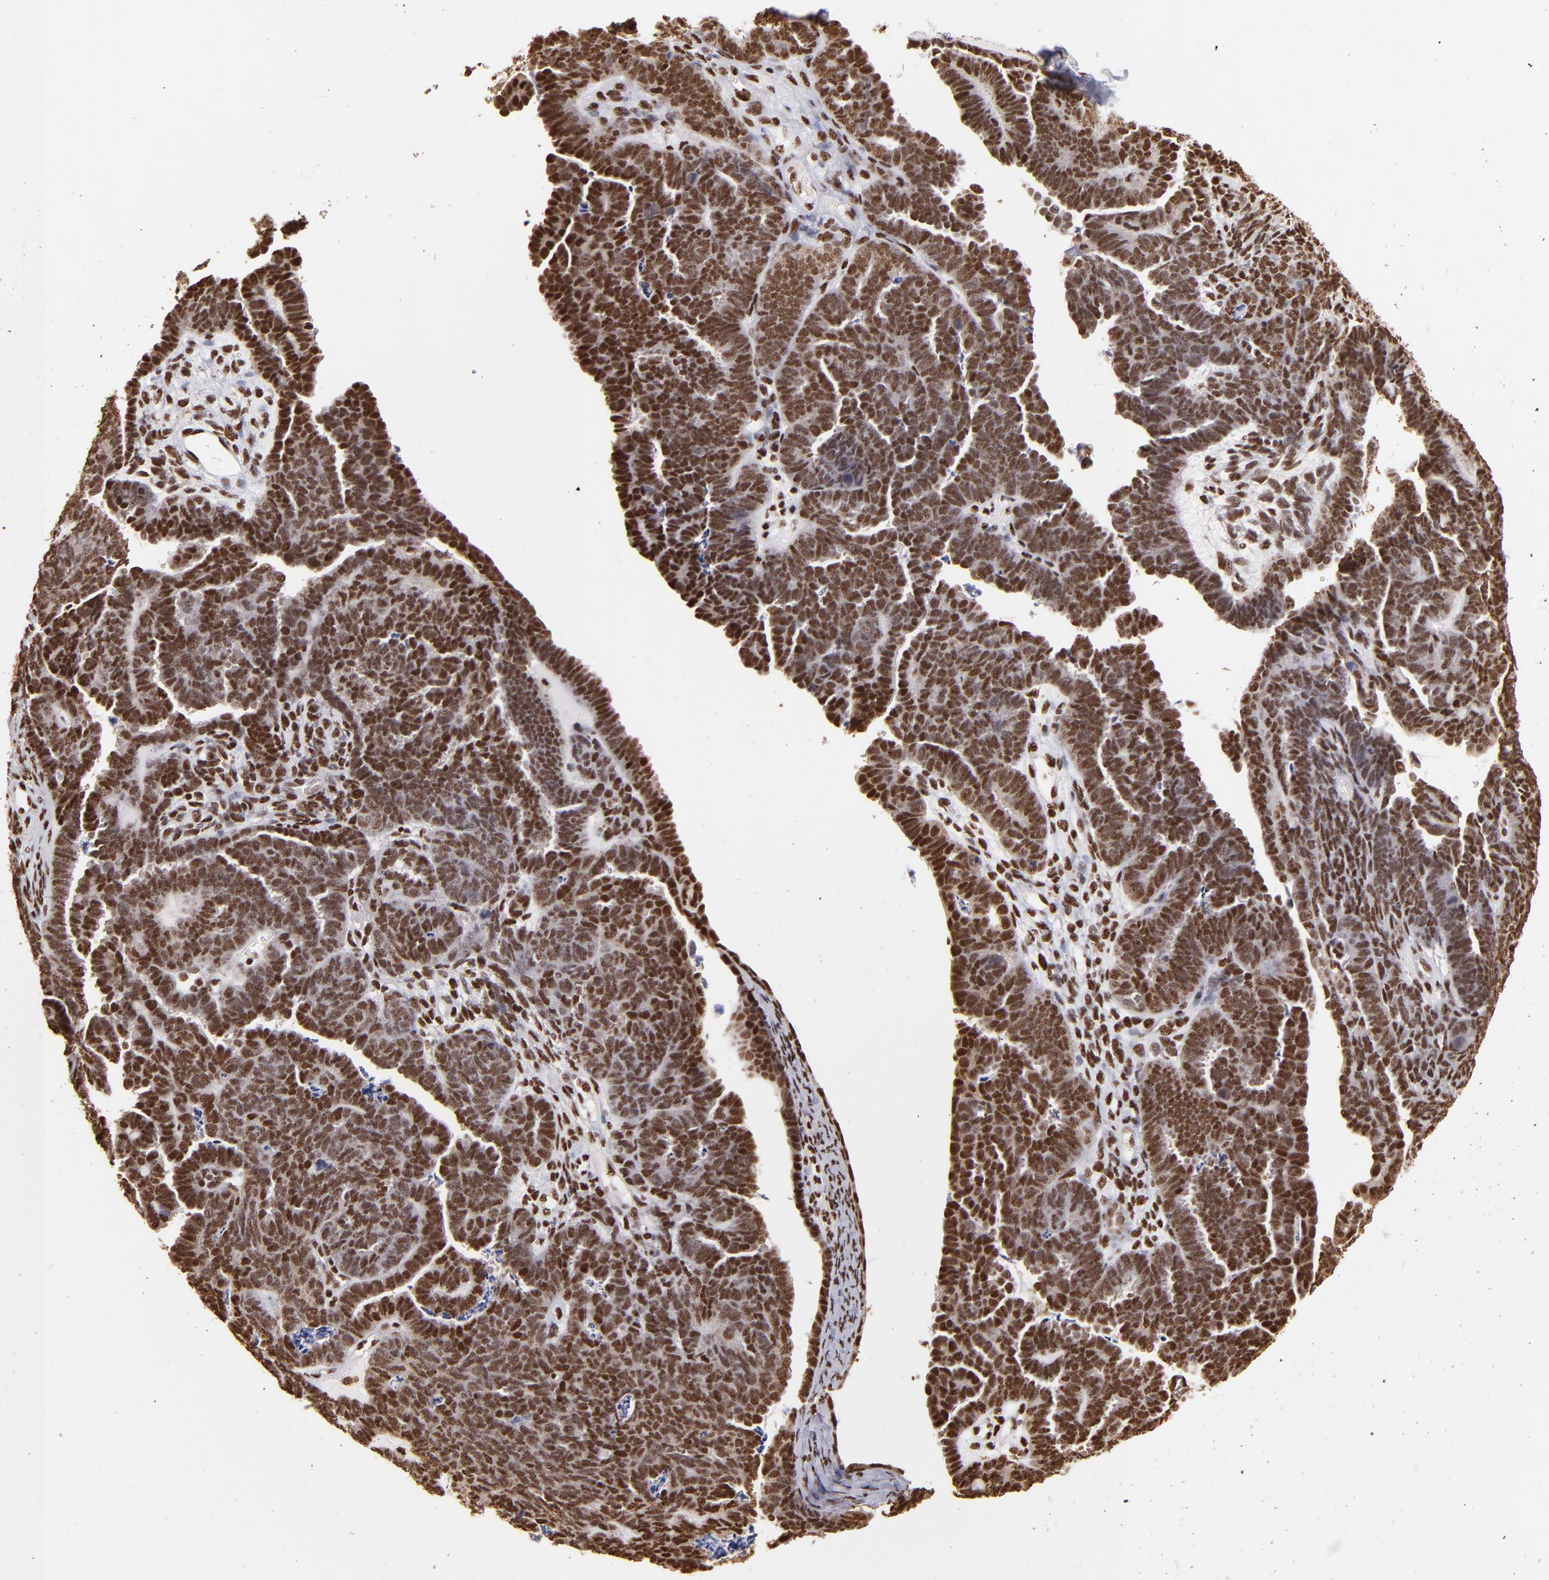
{"staining": {"intensity": "strong", "quantity": ">75%", "location": "nuclear"}, "tissue": "endometrial cancer", "cell_type": "Tumor cells", "image_type": "cancer", "snomed": [{"axis": "morphology", "description": "Neoplasm, malignant, NOS"}, {"axis": "topography", "description": "Endometrium"}], "caption": "An immunohistochemistry photomicrograph of neoplastic tissue is shown. Protein staining in brown shows strong nuclear positivity in neoplasm (malignant) (endometrial) within tumor cells.", "gene": "SP1", "patient": {"sex": "female", "age": 74}}